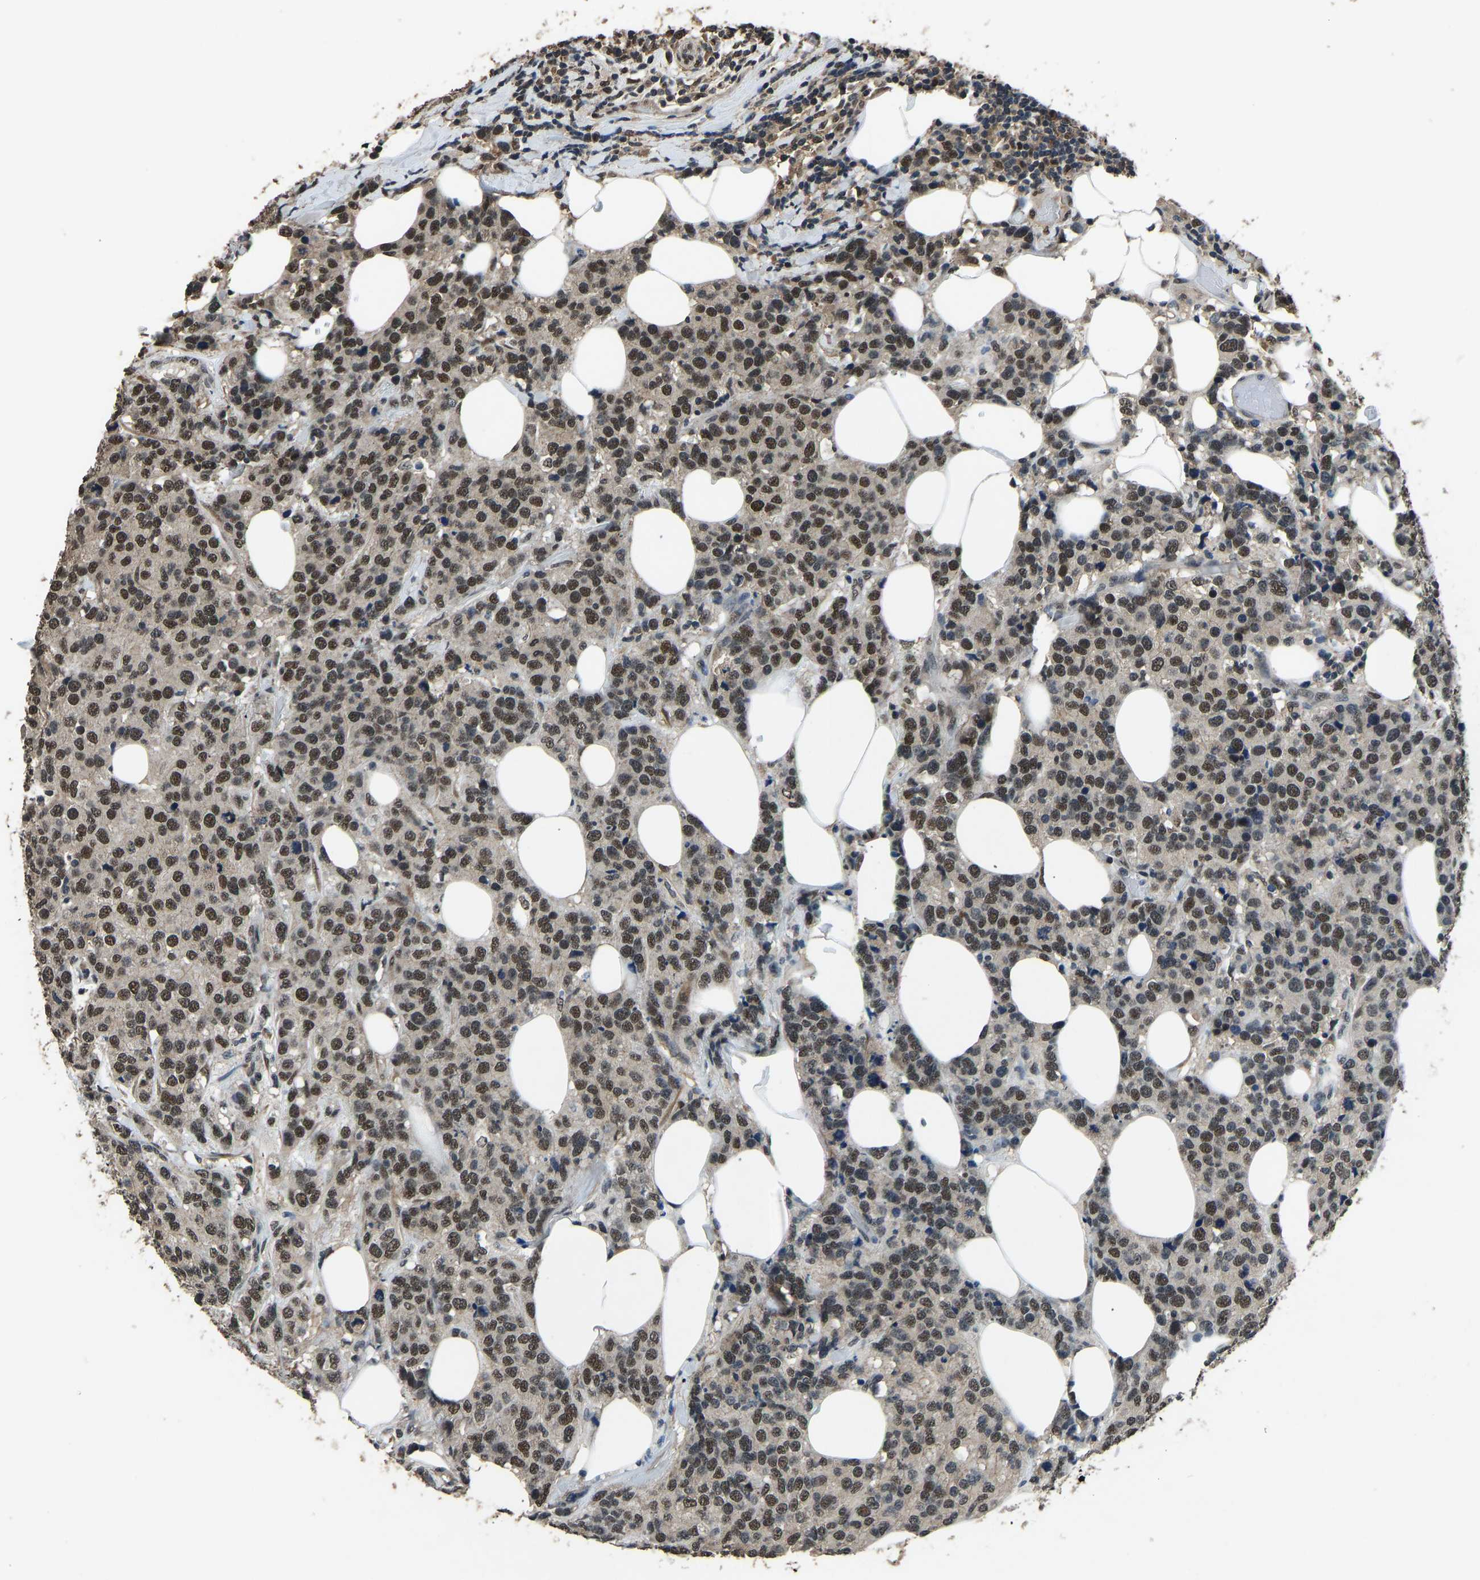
{"staining": {"intensity": "strong", "quantity": ">75%", "location": "nuclear"}, "tissue": "breast cancer", "cell_type": "Tumor cells", "image_type": "cancer", "snomed": [{"axis": "morphology", "description": "Lobular carcinoma"}, {"axis": "topography", "description": "Breast"}], "caption": "Protein positivity by IHC reveals strong nuclear staining in about >75% of tumor cells in lobular carcinoma (breast). (DAB (3,3'-diaminobenzidine) = brown stain, brightfield microscopy at high magnification).", "gene": "TOX4", "patient": {"sex": "female", "age": 59}}